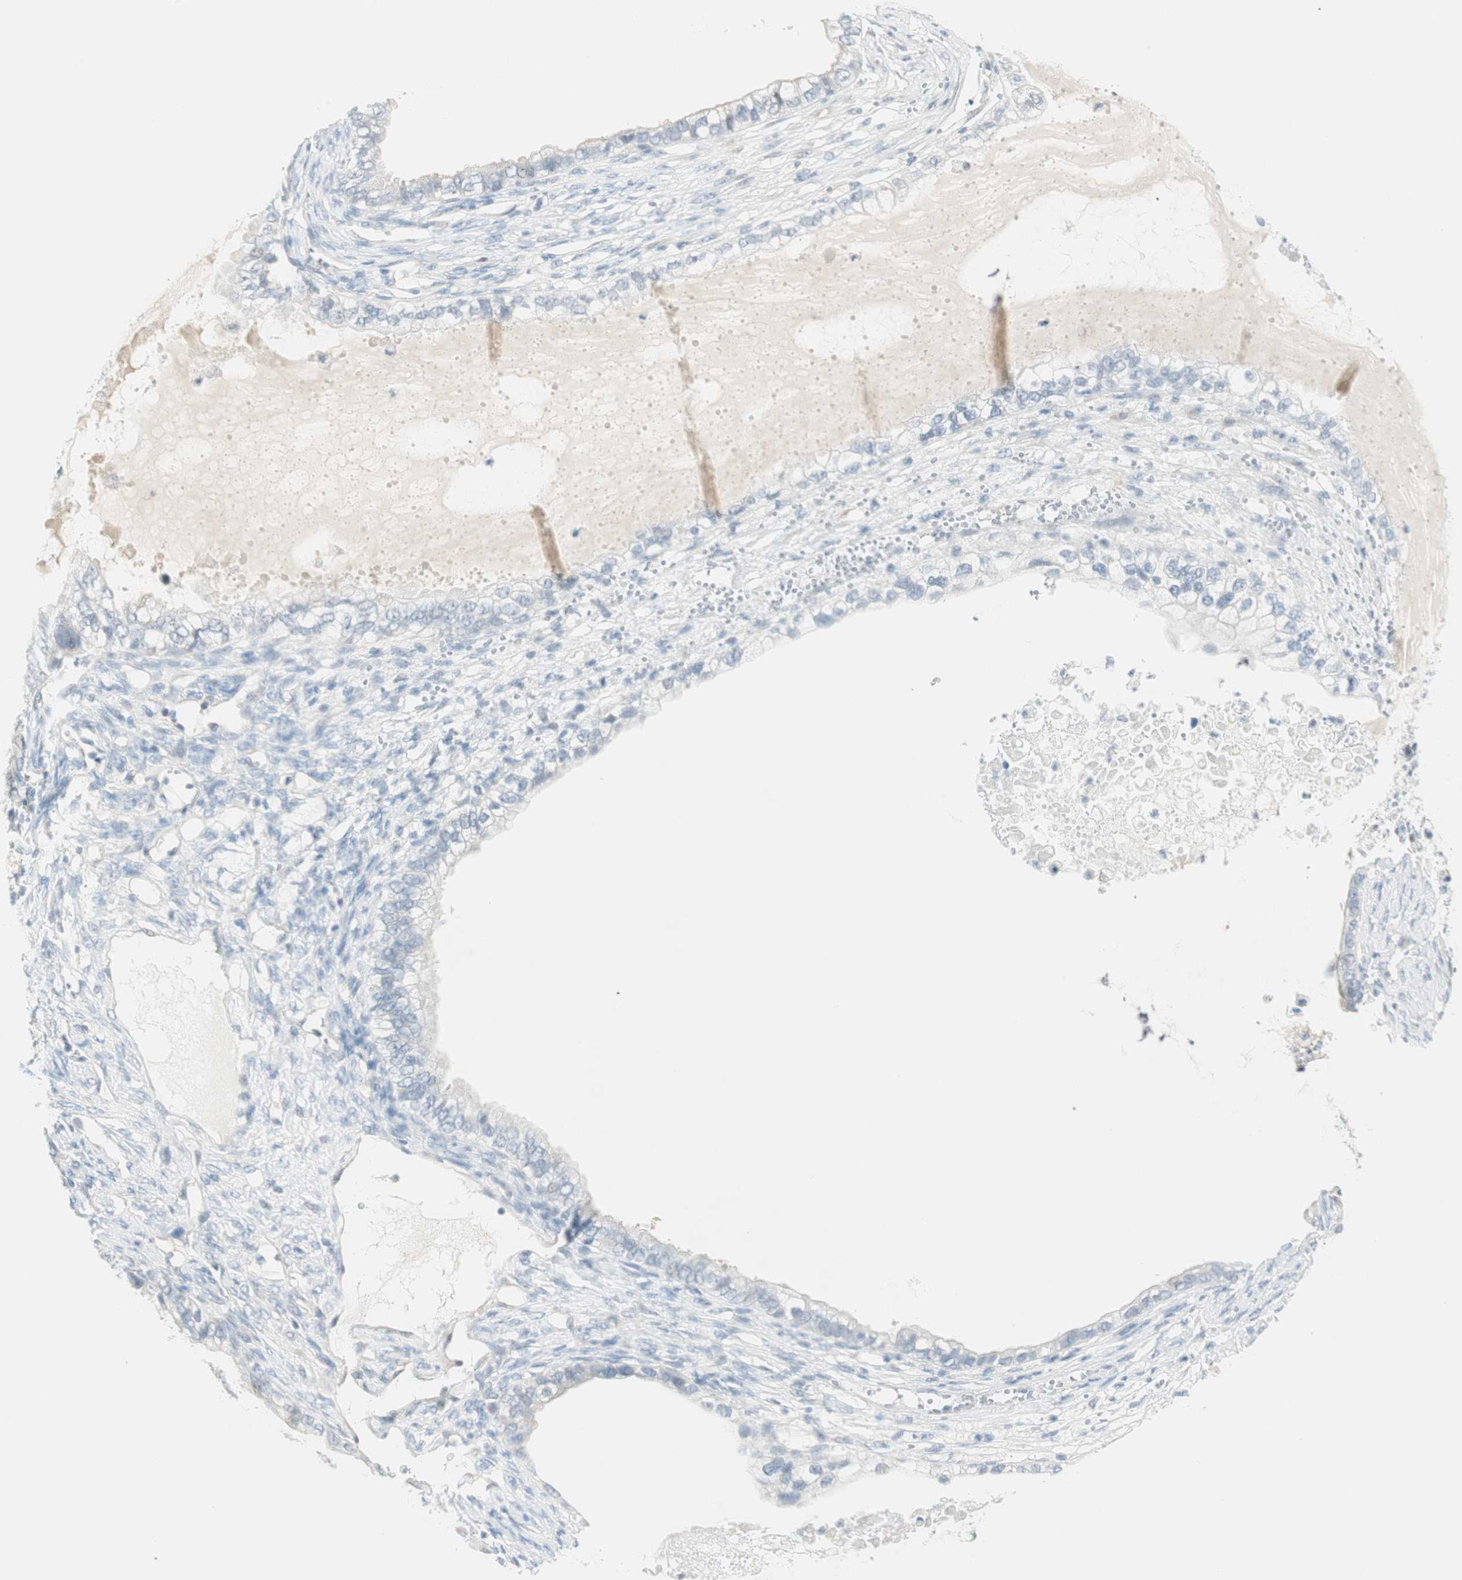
{"staining": {"intensity": "negative", "quantity": "none", "location": "none"}, "tissue": "ovarian cancer", "cell_type": "Tumor cells", "image_type": "cancer", "snomed": [{"axis": "morphology", "description": "Cystadenocarcinoma, mucinous, NOS"}, {"axis": "topography", "description": "Ovary"}], "caption": "The micrograph exhibits no staining of tumor cells in ovarian mucinous cystadenocarcinoma. (DAB immunohistochemistry with hematoxylin counter stain).", "gene": "MLLT10", "patient": {"sex": "female", "age": 80}}